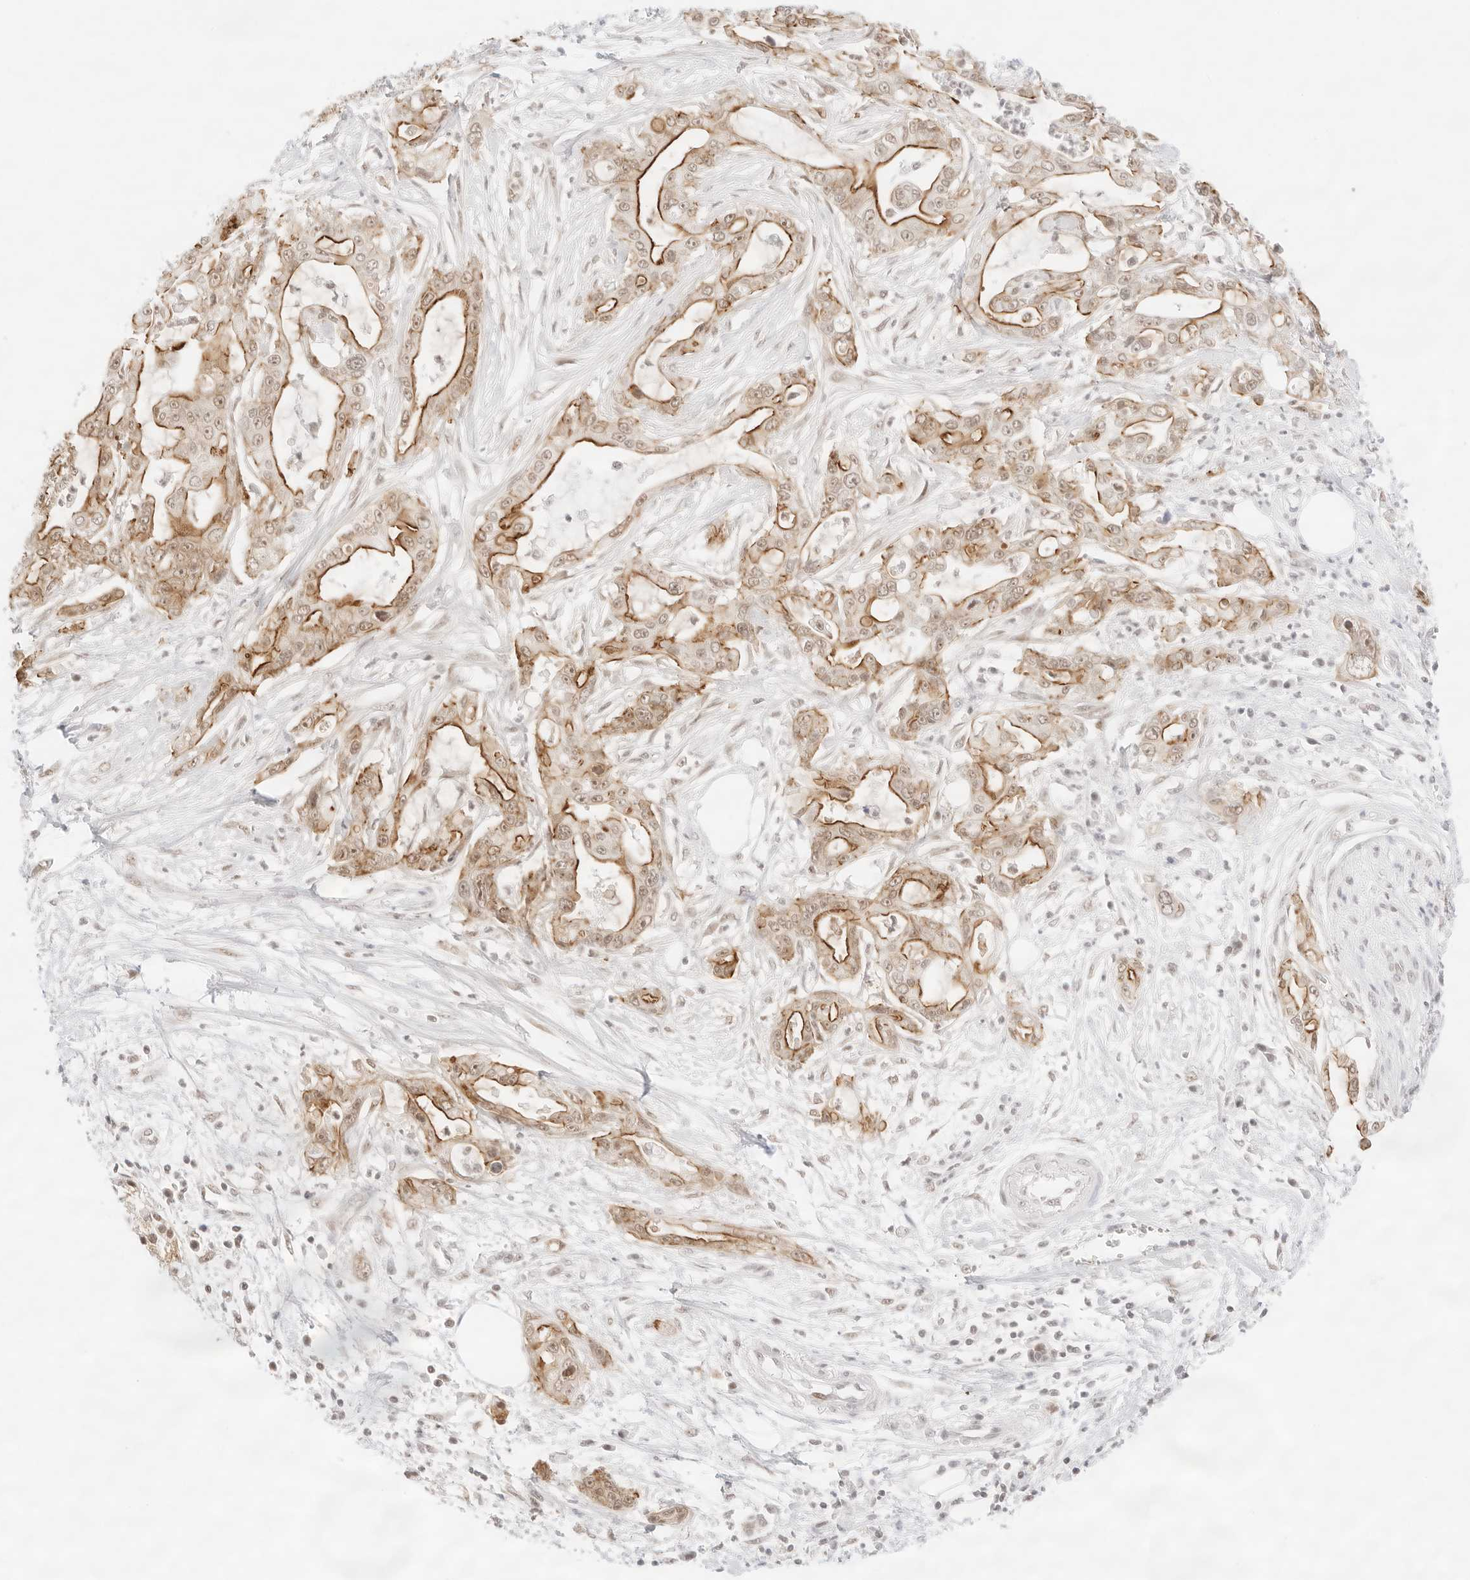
{"staining": {"intensity": "moderate", "quantity": "25%-75%", "location": "cytoplasmic/membranous,nuclear"}, "tissue": "pancreatic cancer", "cell_type": "Tumor cells", "image_type": "cancer", "snomed": [{"axis": "morphology", "description": "Adenocarcinoma, NOS"}, {"axis": "topography", "description": "Pancreas"}], "caption": "Immunohistochemistry photomicrograph of pancreatic cancer (adenocarcinoma) stained for a protein (brown), which reveals medium levels of moderate cytoplasmic/membranous and nuclear positivity in about 25%-75% of tumor cells.", "gene": "GNAS", "patient": {"sex": "male", "age": 68}}